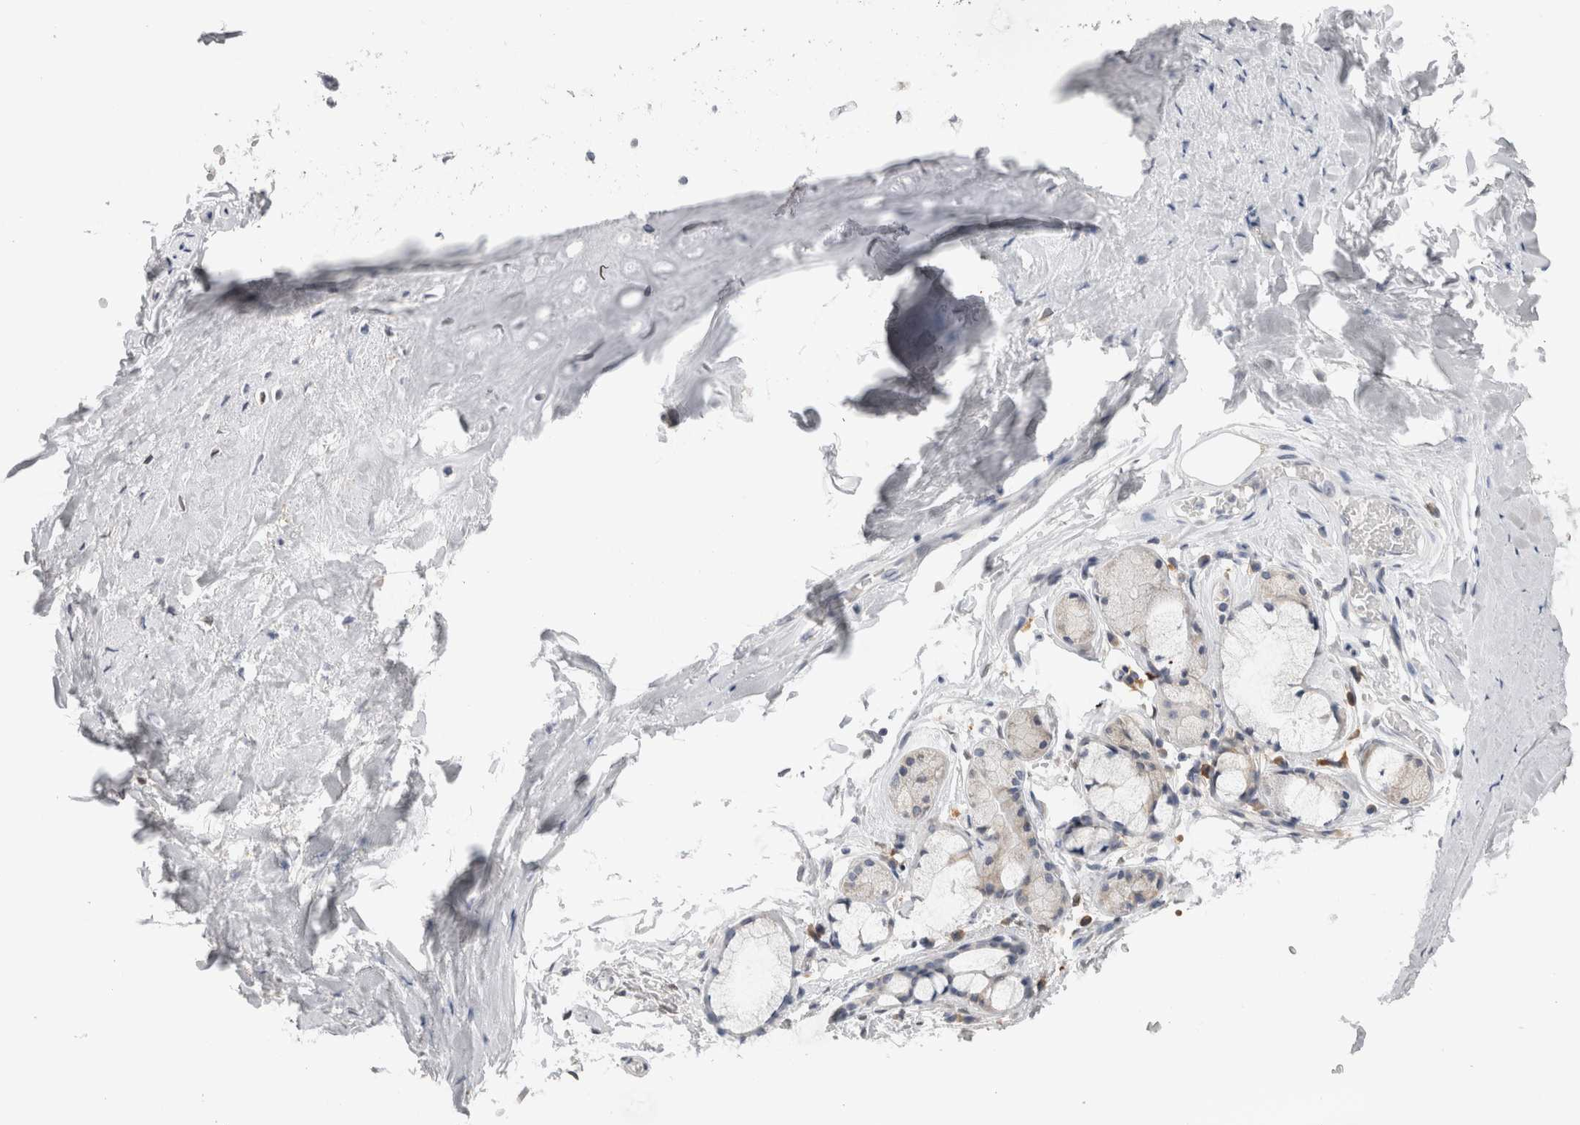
{"staining": {"intensity": "negative", "quantity": "none", "location": "none"}, "tissue": "adipose tissue", "cell_type": "Adipocytes", "image_type": "normal", "snomed": [{"axis": "morphology", "description": "Normal tissue, NOS"}, {"axis": "topography", "description": "Cartilage tissue"}, {"axis": "topography", "description": "Bronchus"}], "caption": "Adipocytes are negative for brown protein staining in normal adipose tissue. (DAB (3,3'-diaminobenzidine) IHC visualized using brightfield microscopy, high magnification).", "gene": "VCPIP1", "patient": {"sex": "female", "age": 73}}